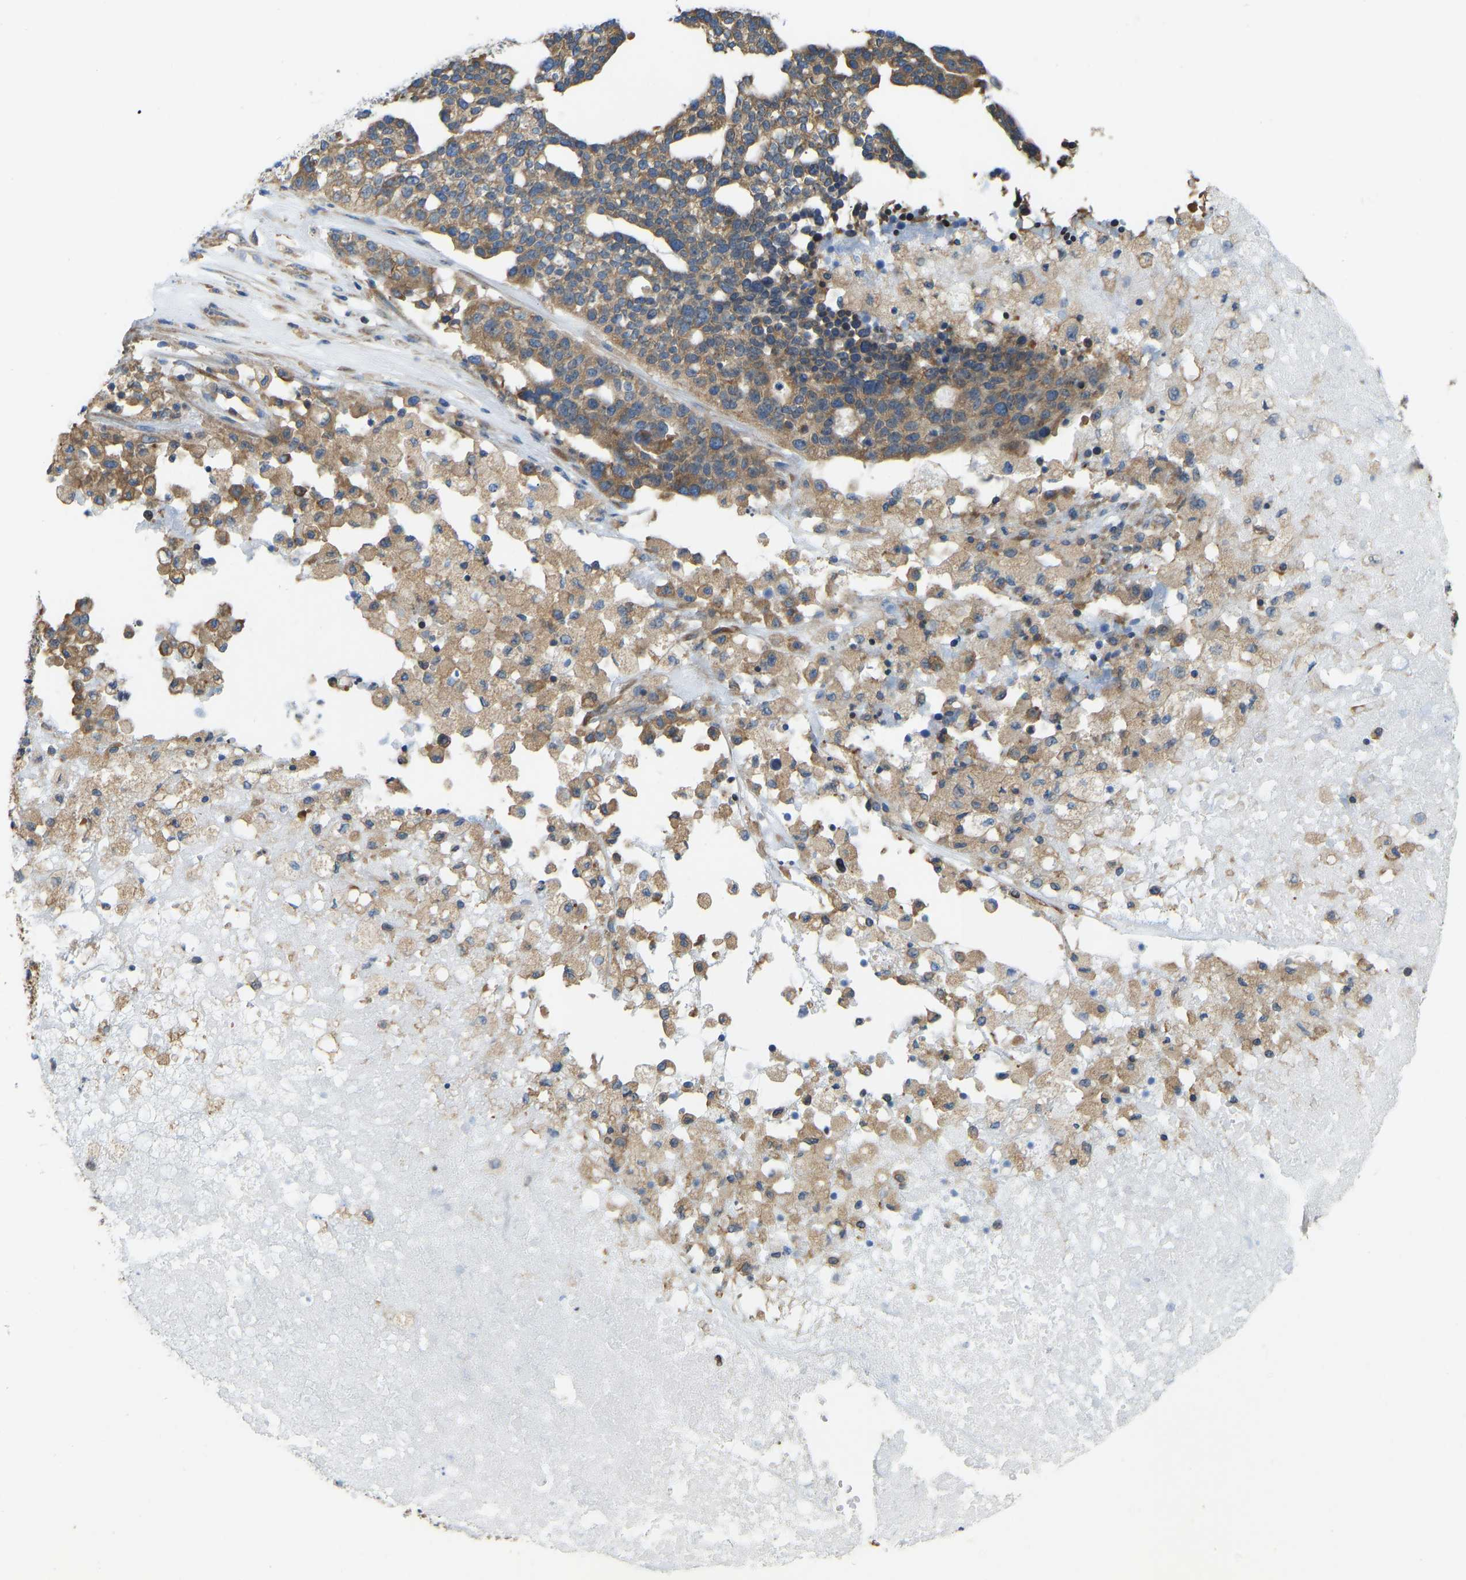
{"staining": {"intensity": "moderate", "quantity": ">75%", "location": "cytoplasmic/membranous"}, "tissue": "ovarian cancer", "cell_type": "Tumor cells", "image_type": "cancer", "snomed": [{"axis": "morphology", "description": "Cystadenocarcinoma, serous, NOS"}, {"axis": "topography", "description": "Ovary"}], "caption": "Protein expression analysis of human ovarian cancer reveals moderate cytoplasmic/membranous expression in approximately >75% of tumor cells.", "gene": "RPS6KB2", "patient": {"sex": "female", "age": 59}}